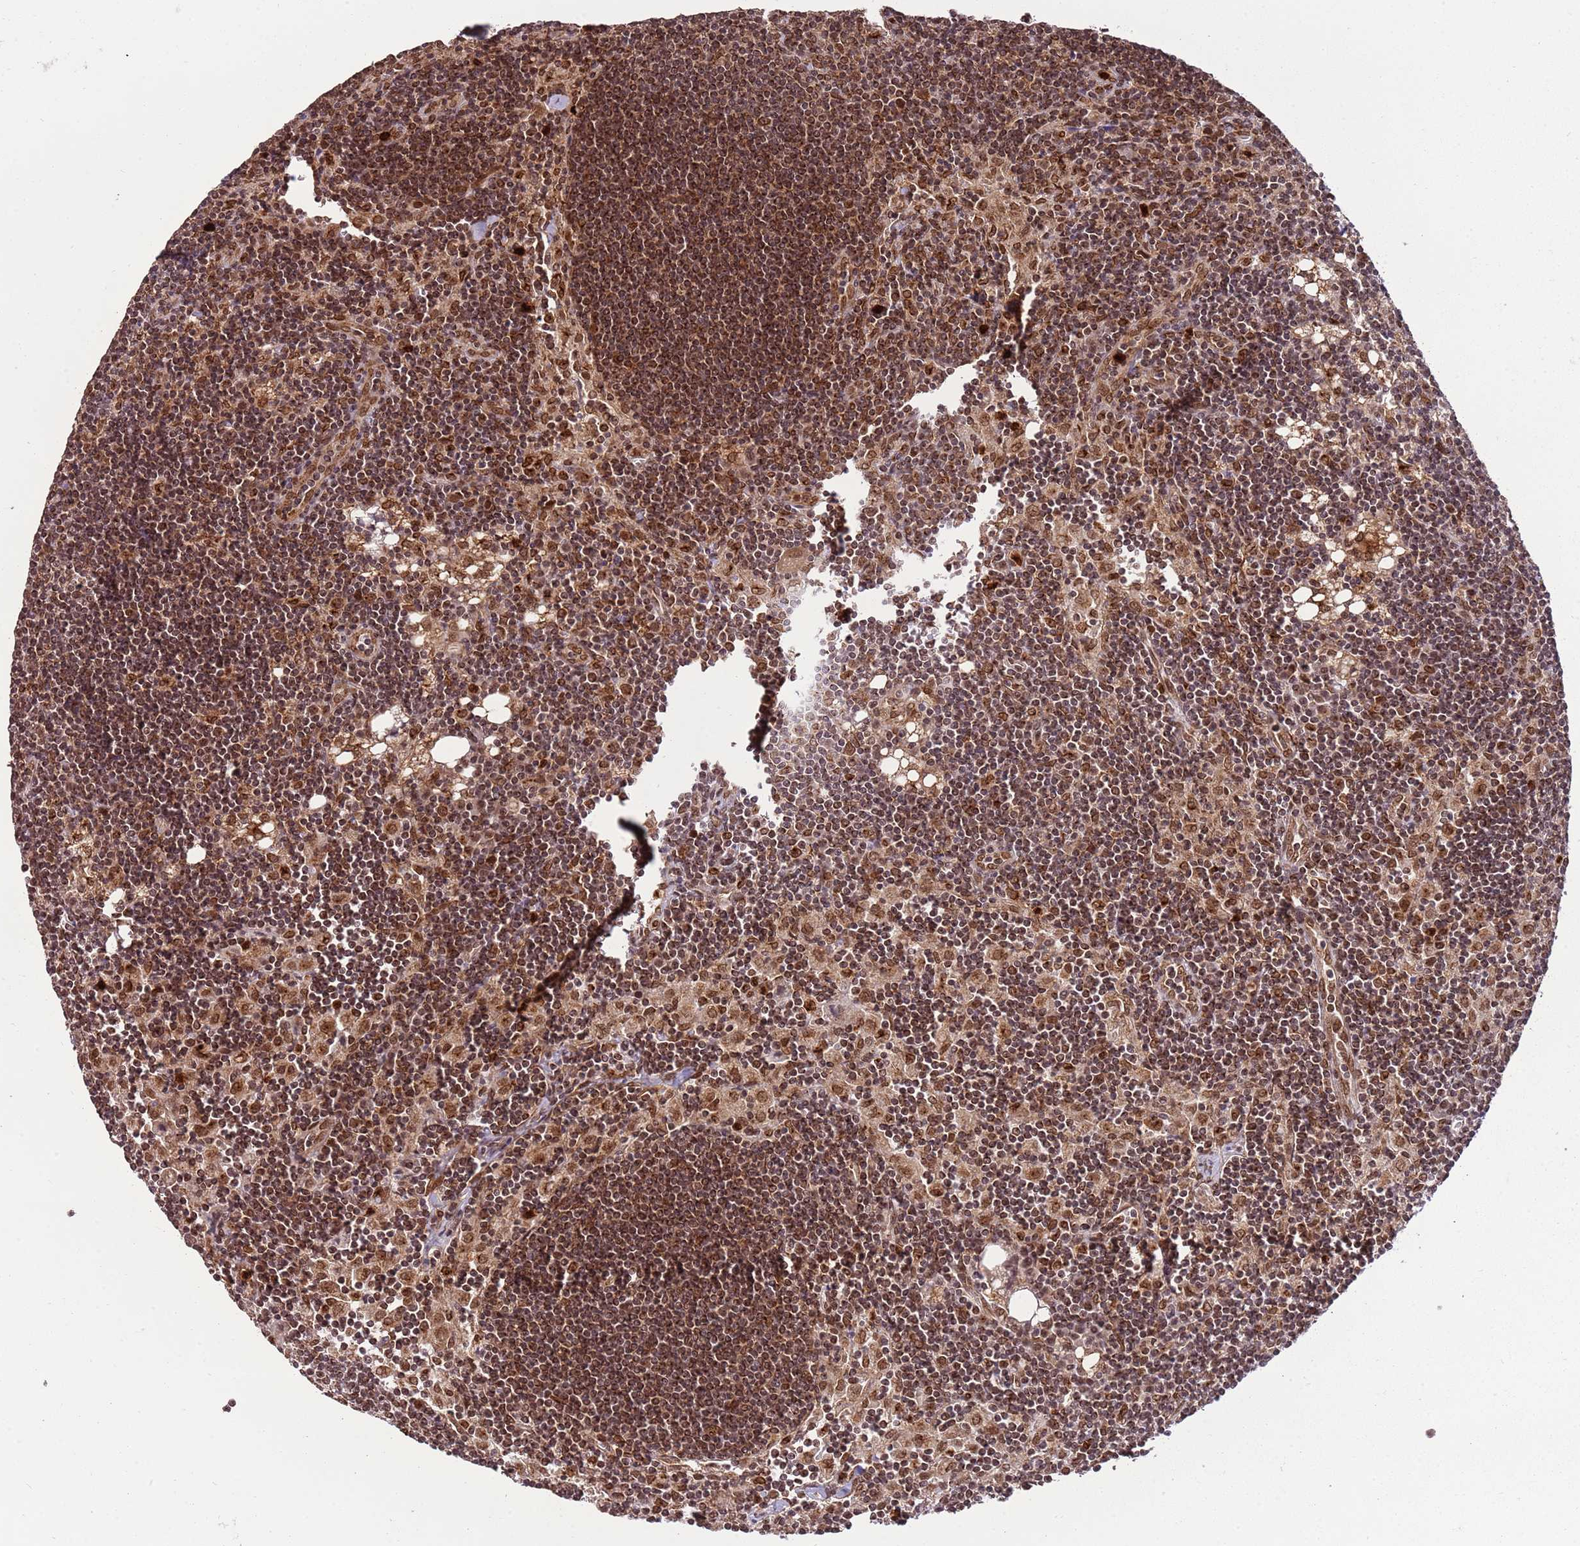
{"staining": {"intensity": "strong", "quantity": ">75%", "location": "cytoplasmic/membranous,nuclear"}, "tissue": "lymph node", "cell_type": "Germinal center cells", "image_type": "normal", "snomed": [{"axis": "morphology", "description": "Normal tissue, NOS"}, {"axis": "topography", "description": "Lymph node"}], "caption": "Immunohistochemistry of benign human lymph node exhibits high levels of strong cytoplasmic/membranous,nuclear staining in about >75% of germinal center cells.", "gene": "CEP170", "patient": {"sex": "male", "age": 24}}